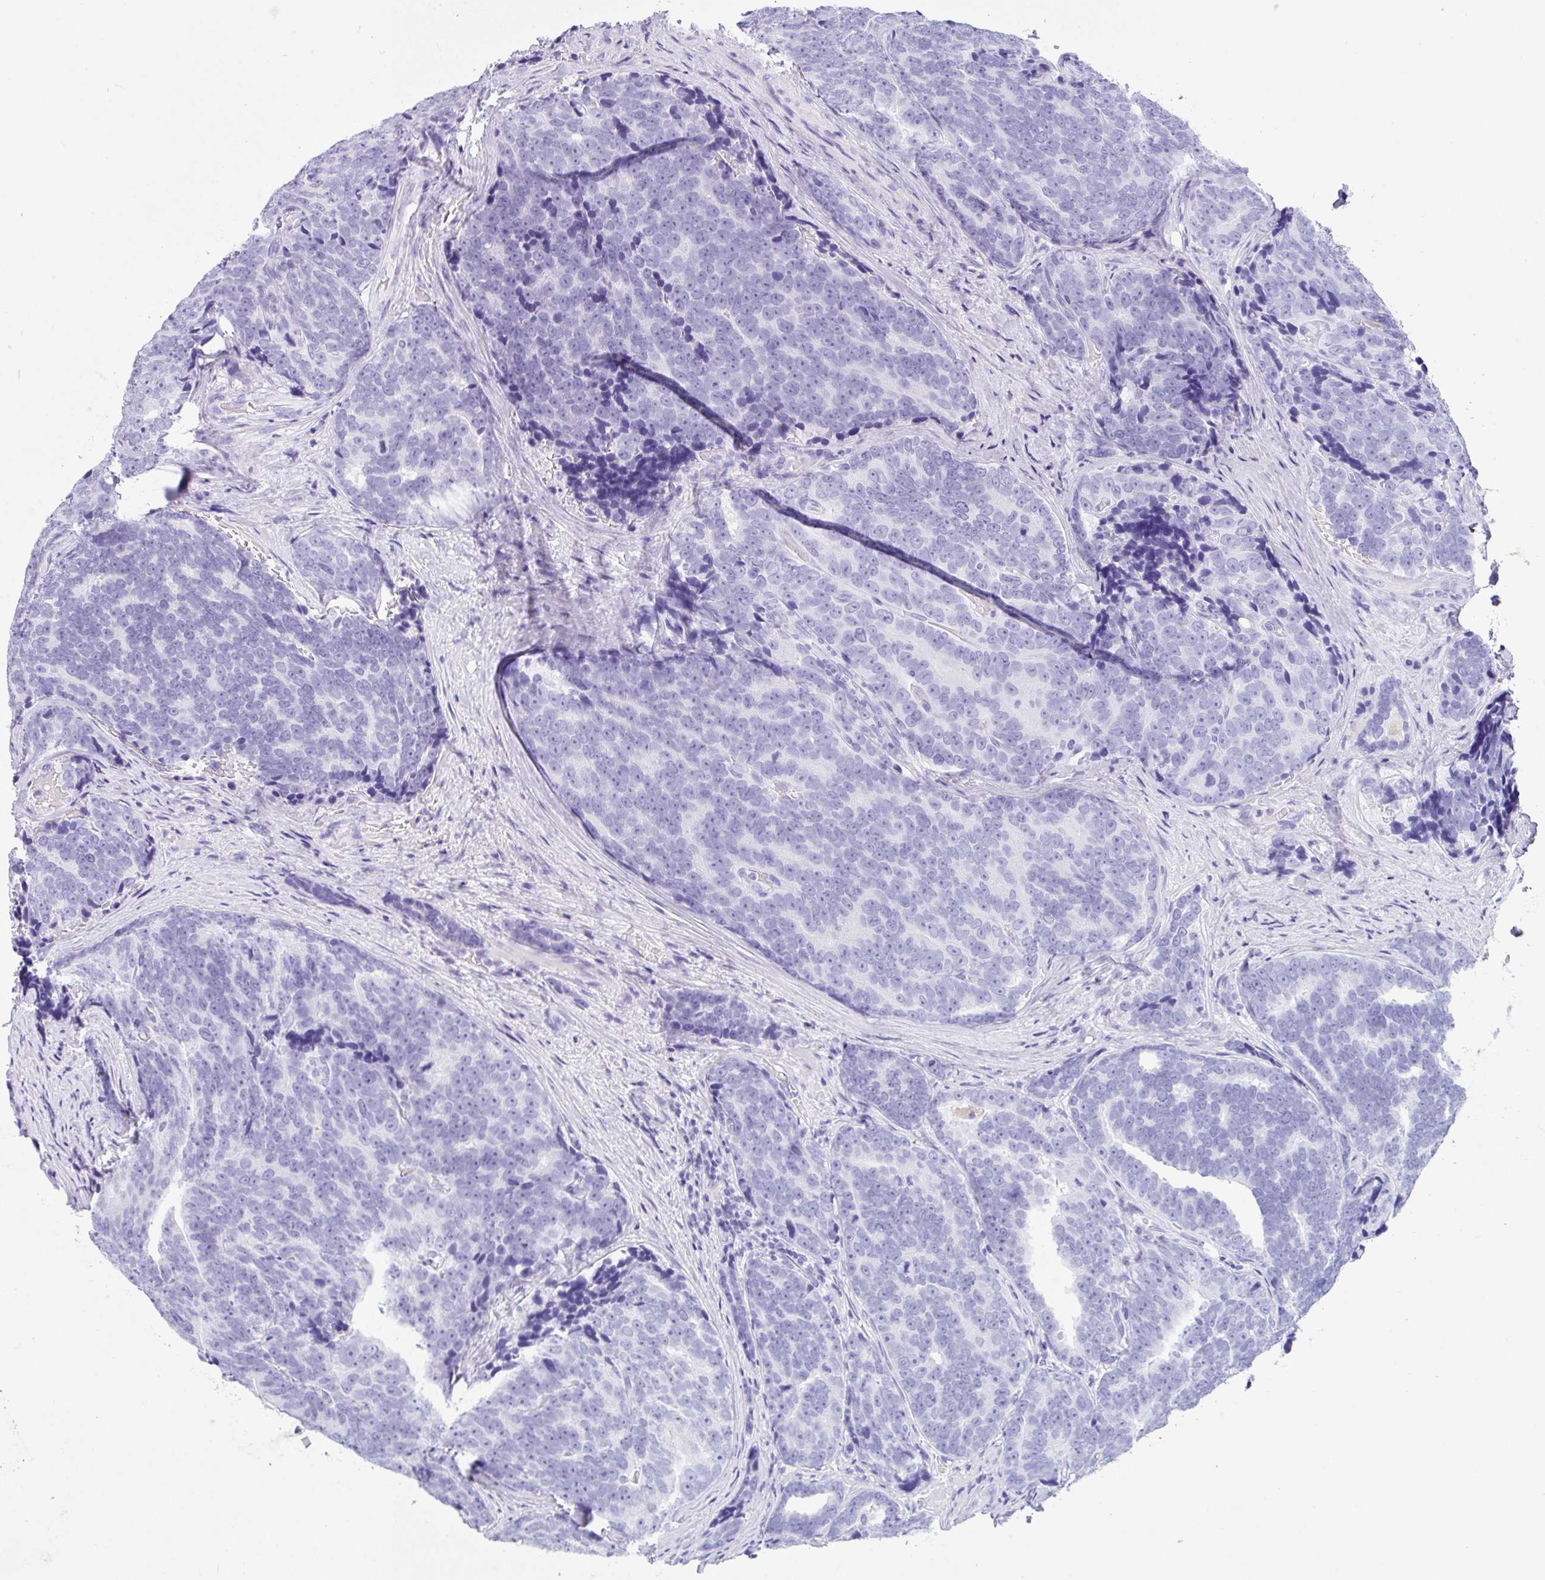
{"staining": {"intensity": "negative", "quantity": "none", "location": "none"}, "tissue": "prostate cancer", "cell_type": "Tumor cells", "image_type": "cancer", "snomed": [{"axis": "morphology", "description": "Adenocarcinoma, Low grade"}, {"axis": "topography", "description": "Prostate"}], "caption": "IHC image of neoplastic tissue: human prostate cancer (low-grade adenocarcinoma) stained with DAB (3,3'-diaminobenzidine) displays no significant protein positivity in tumor cells. Nuclei are stained in blue.", "gene": "CPA1", "patient": {"sex": "male", "age": 62}}